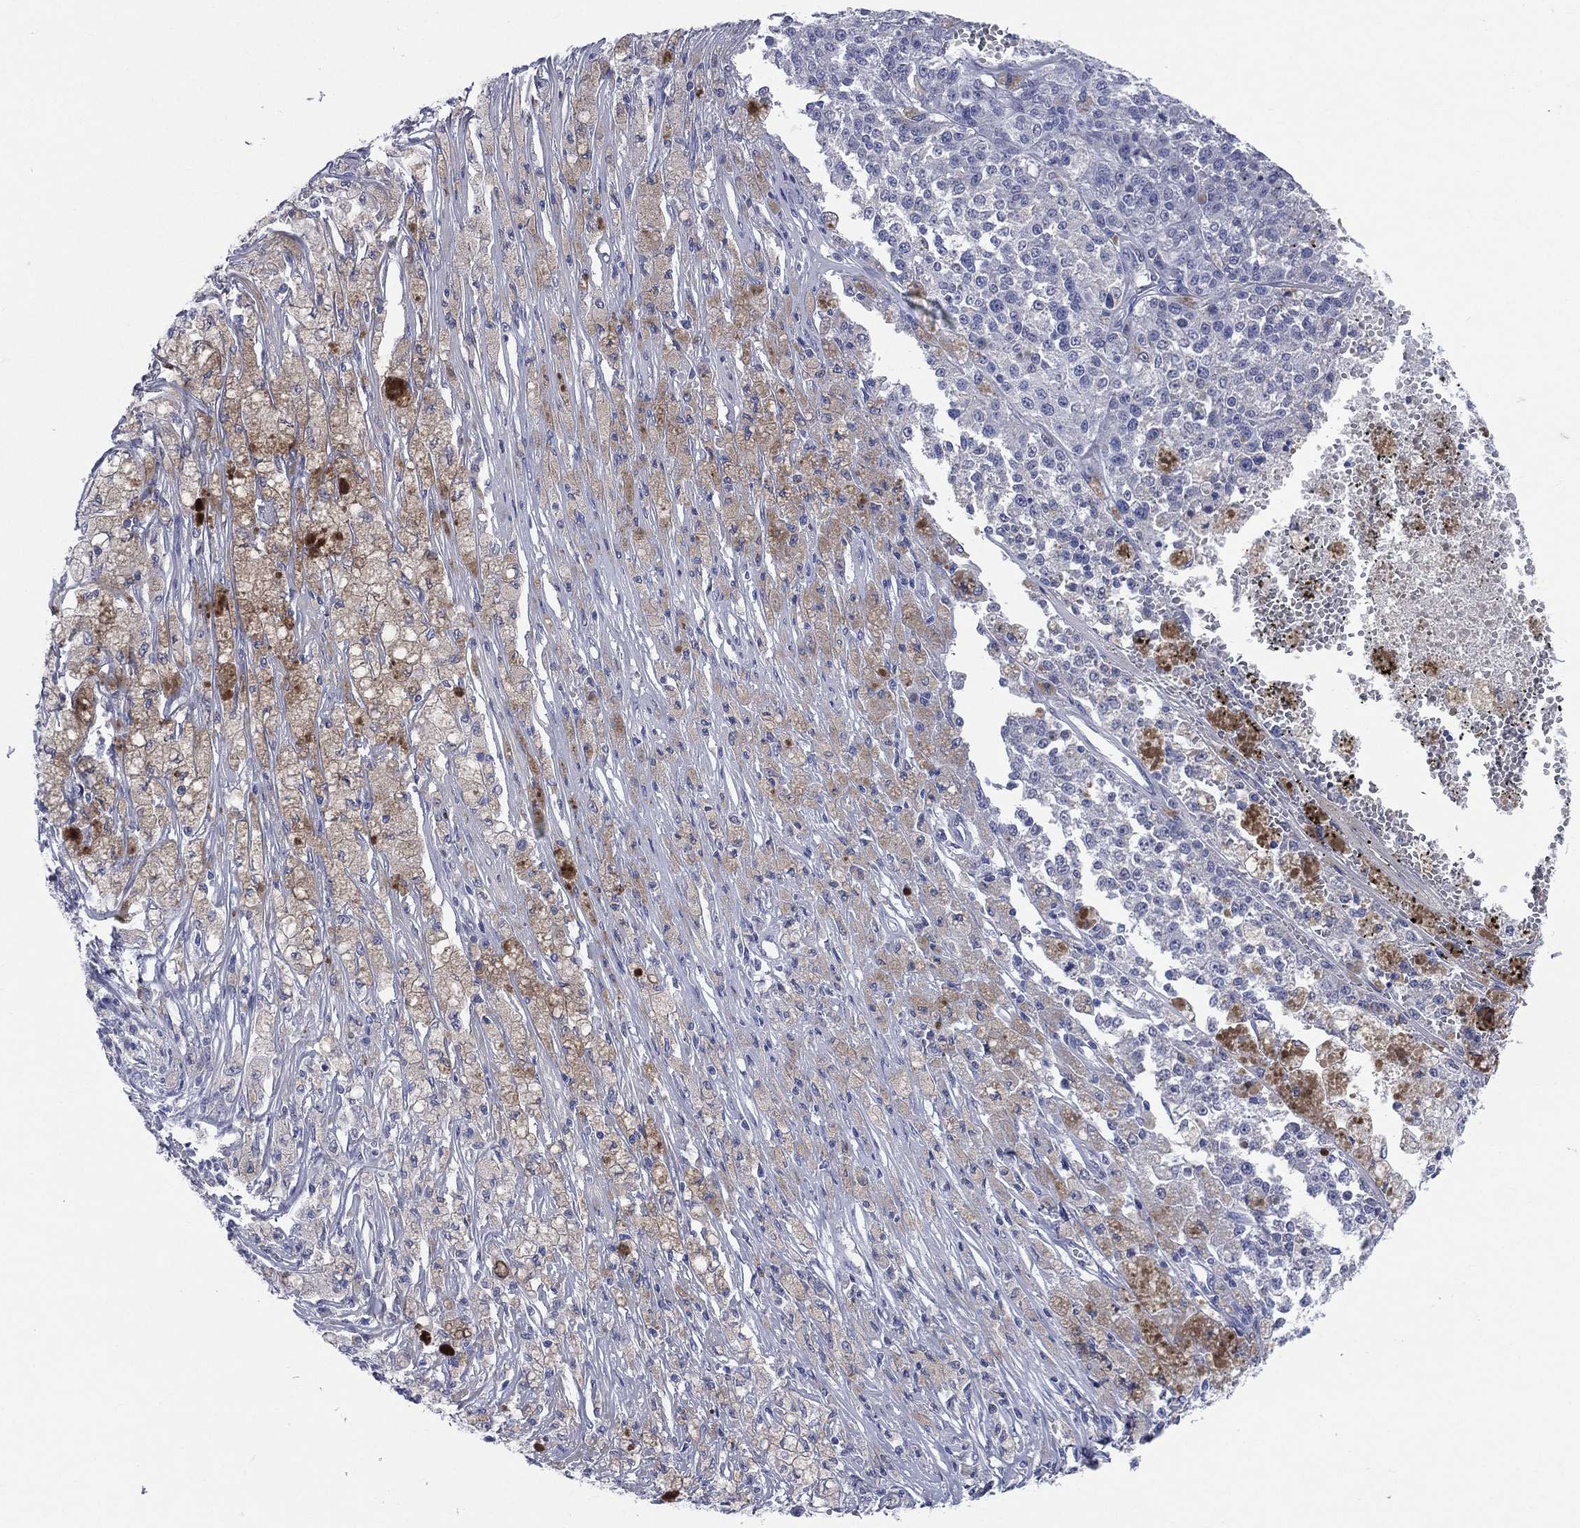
{"staining": {"intensity": "negative", "quantity": "none", "location": "none"}, "tissue": "melanoma", "cell_type": "Tumor cells", "image_type": "cancer", "snomed": [{"axis": "morphology", "description": "Malignant melanoma, Metastatic site"}, {"axis": "topography", "description": "Lymph node"}], "caption": "High power microscopy photomicrograph of an immunohistochemistry micrograph of malignant melanoma (metastatic site), revealing no significant staining in tumor cells. The staining was performed using DAB (3,3'-diaminobenzidine) to visualize the protein expression in brown, while the nuclei were stained in blue with hematoxylin (Magnification: 20x).", "gene": "AKAP3", "patient": {"sex": "female", "age": 64}}